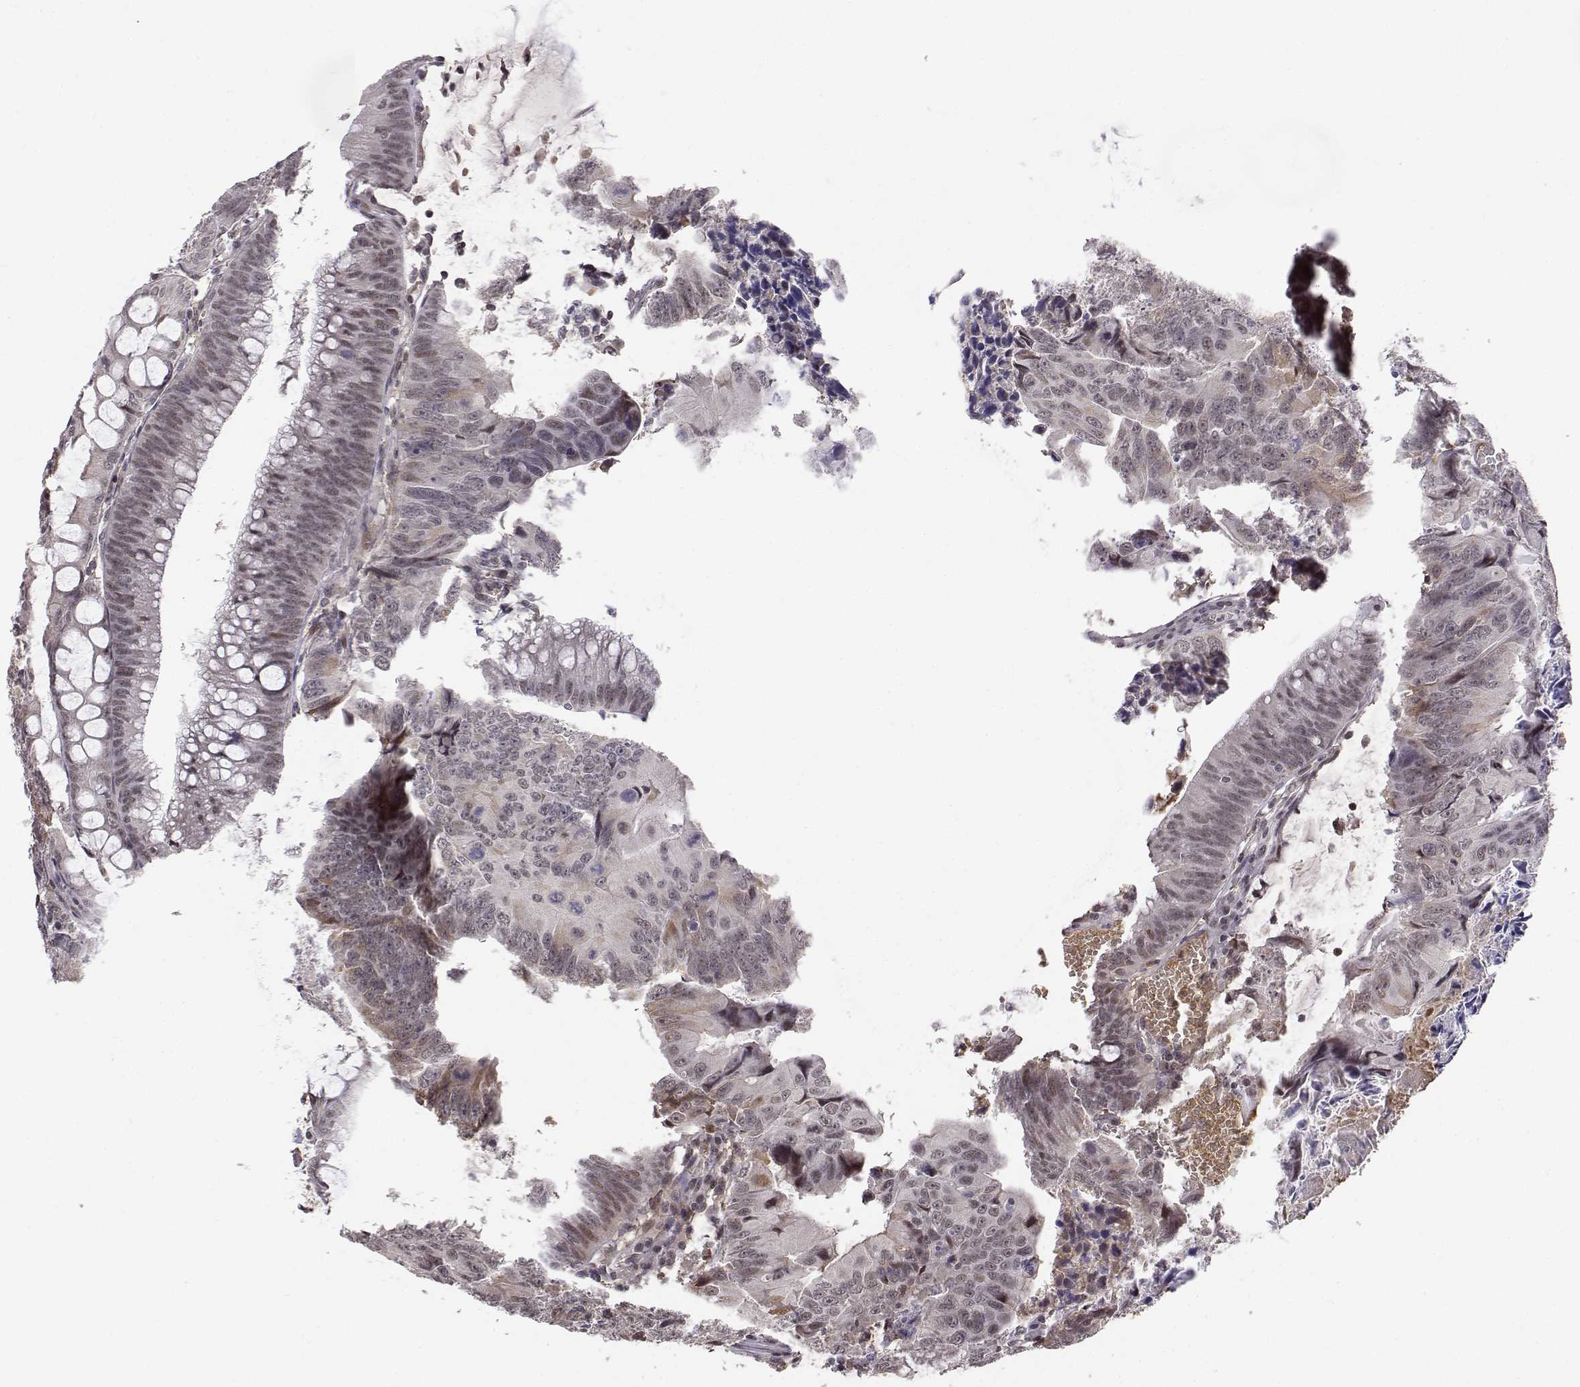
{"staining": {"intensity": "weak", "quantity": "25%-75%", "location": "nuclear"}, "tissue": "colorectal cancer", "cell_type": "Tumor cells", "image_type": "cancer", "snomed": [{"axis": "morphology", "description": "Adenocarcinoma, NOS"}, {"axis": "topography", "description": "Colon"}], "caption": "There is low levels of weak nuclear expression in tumor cells of colorectal cancer, as demonstrated by immunohistochemical staining (brown color).", "gene": "ITGA7", "patient": {"sex": "female", "age": 87}}